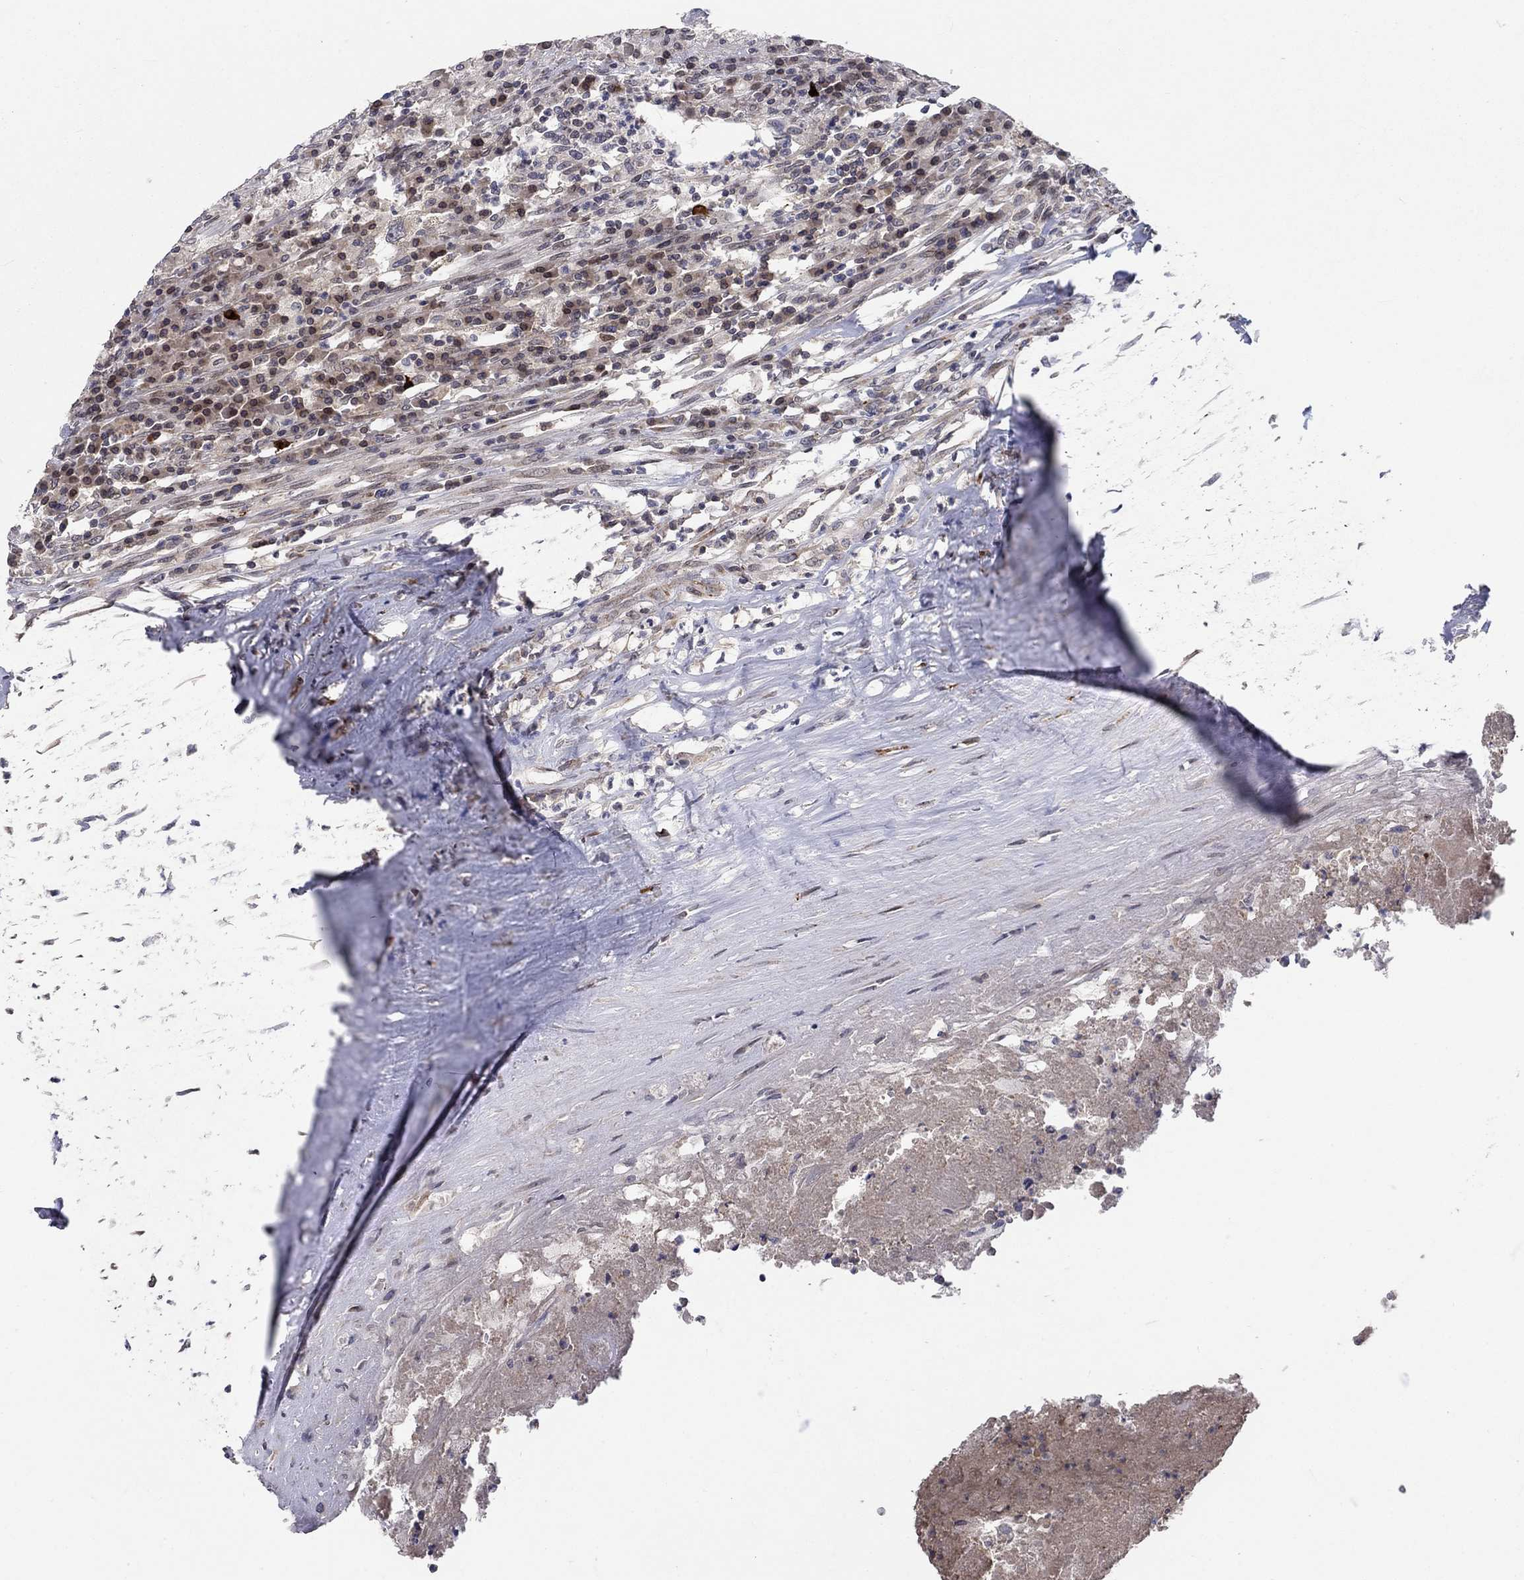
{"staining": {"intensity": "moderate", "quantity": "25%-75%", "location": "nuclear"}, "tissue": "testis cancer", "cell_type": "Tumor cells", "image_type": "cancer", "snomed": [{"axis": "morphology", "description": "Necrosis, NOS"}, {"axis": "morphology", "description": "Carcinoma, Embryonal, NOS"}, {"axis": "topography", "description": "Testis"}], "caption": "IHC image of testis cancer (embryonal carcinoma) stained for a protein (brown), which demonstrates medium levels of moderate nuclear staining in approximately 25%-75% of tumor cells.", "gene": "CETN3", "patient": {"sex": "male", "age": 19}}